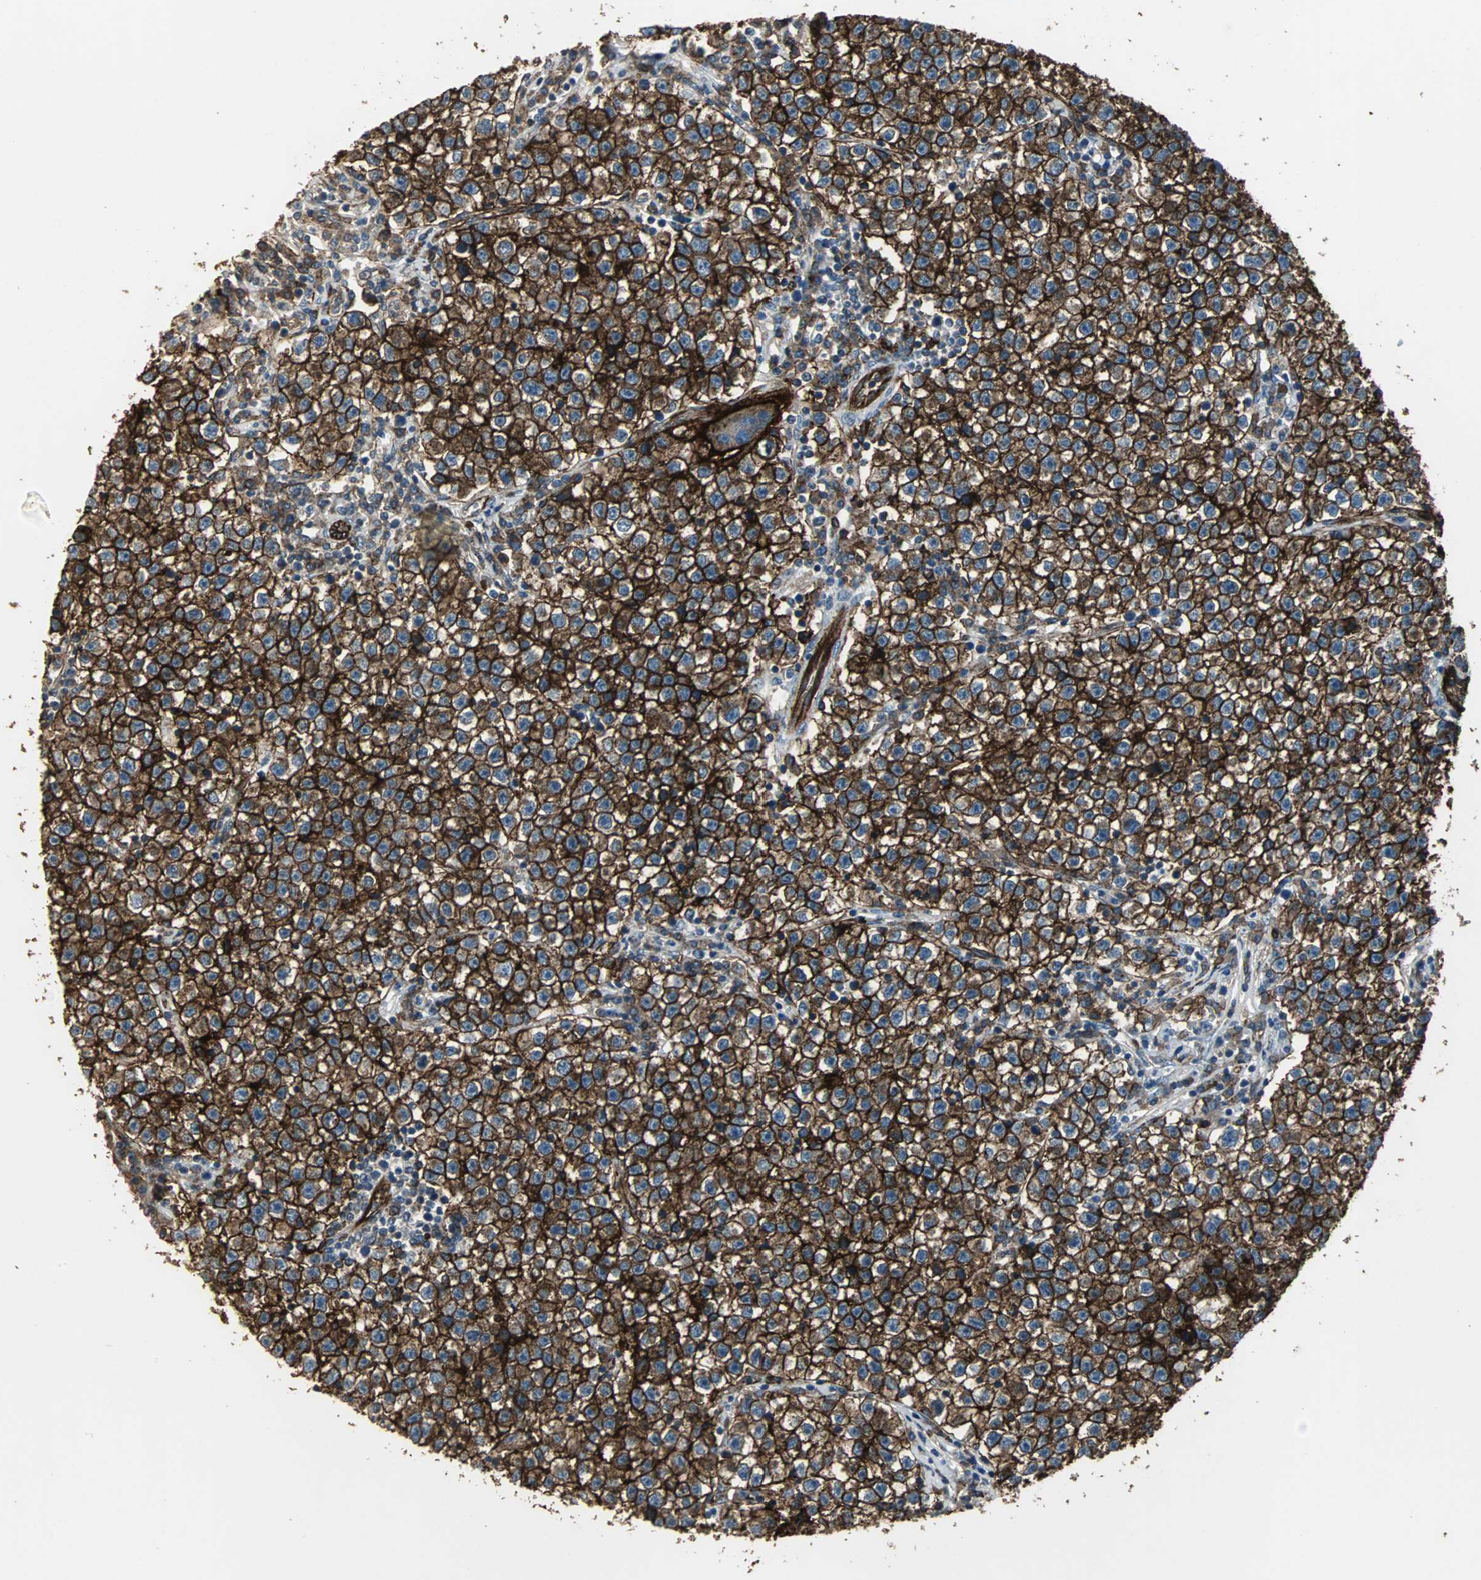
{"staining": {"intensity": "strong", "quantity": ">75%", "location": "cytoplasmic/membranous"}, "tissue": "testis cancer", "cell_type": "Tumor cells", "image_type": "cancer", "snomed": [{"axis": "morphology", "description": "Seminoma, NOS"}, {"axis": "topography", "description": "Testis"}], "caption": "DAB immunohistochemical staining of testis cancer (seminoma) reveals strong cytoplasmic/membranous protein expression in about >75% of tumor cells. (DAB IHC, brown staining for protein, blue staining for nuclei).", "gene": "F11R", "patient": {"sex": "male", "age": 22}}